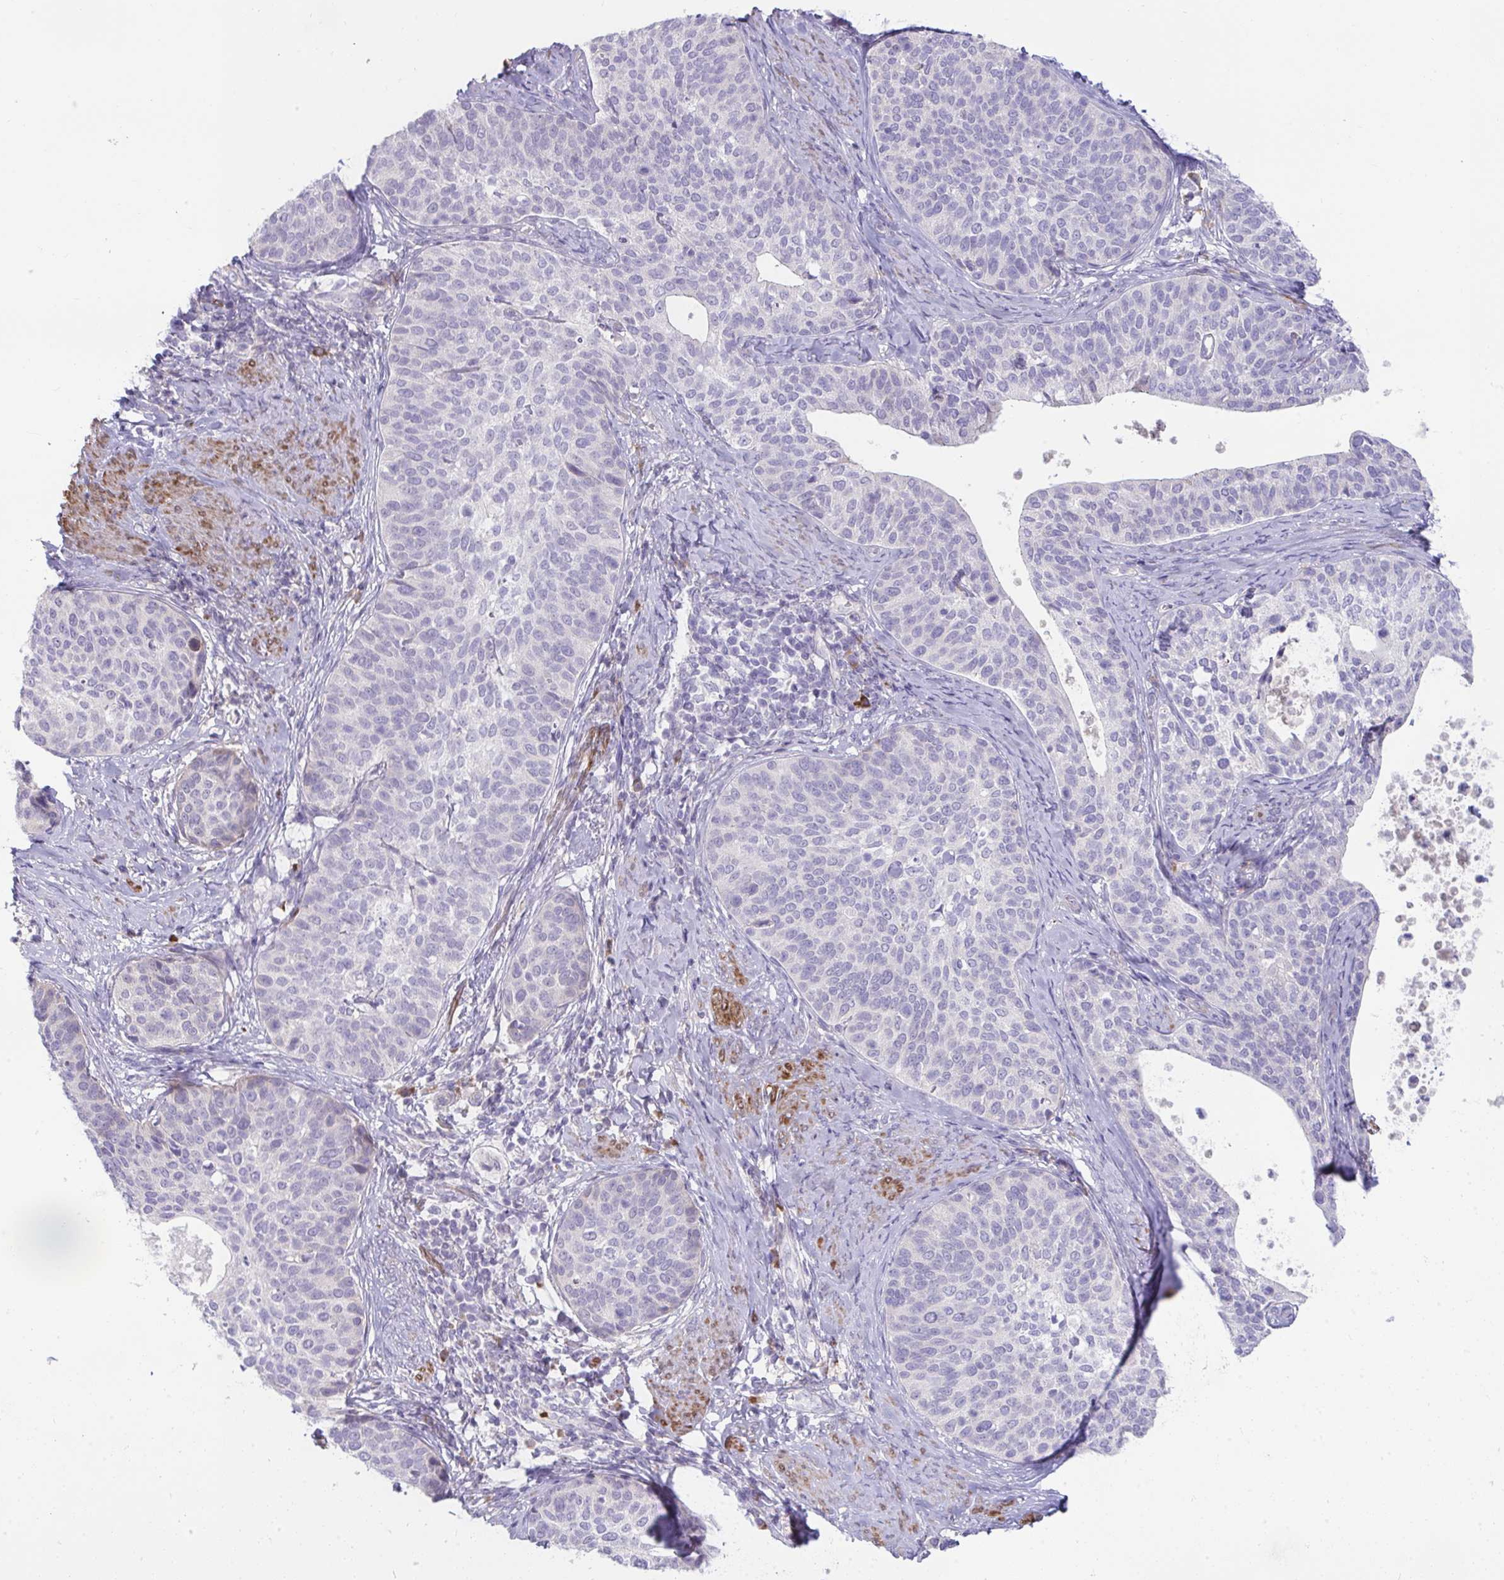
{"staining": {"intensity": "negative", "quantity": "none", "location": "none"}, "tissue": "cervical cancer", "cell_type": "Tumor cells", "image_type": "cancer", "snomed": [{"axis": "morphology", "description": "Squamous cell carcinoma, NOS"}, {"axis": "topography", "description": "Cervix"}], "caption": "This is an immunohistochemistry histopathology image of cervical cancer (squamous cell carcinoma). There is no expression in tumor cells.", "gene": "PIGZ", "patient": {"sex": "female", "age": 69}}